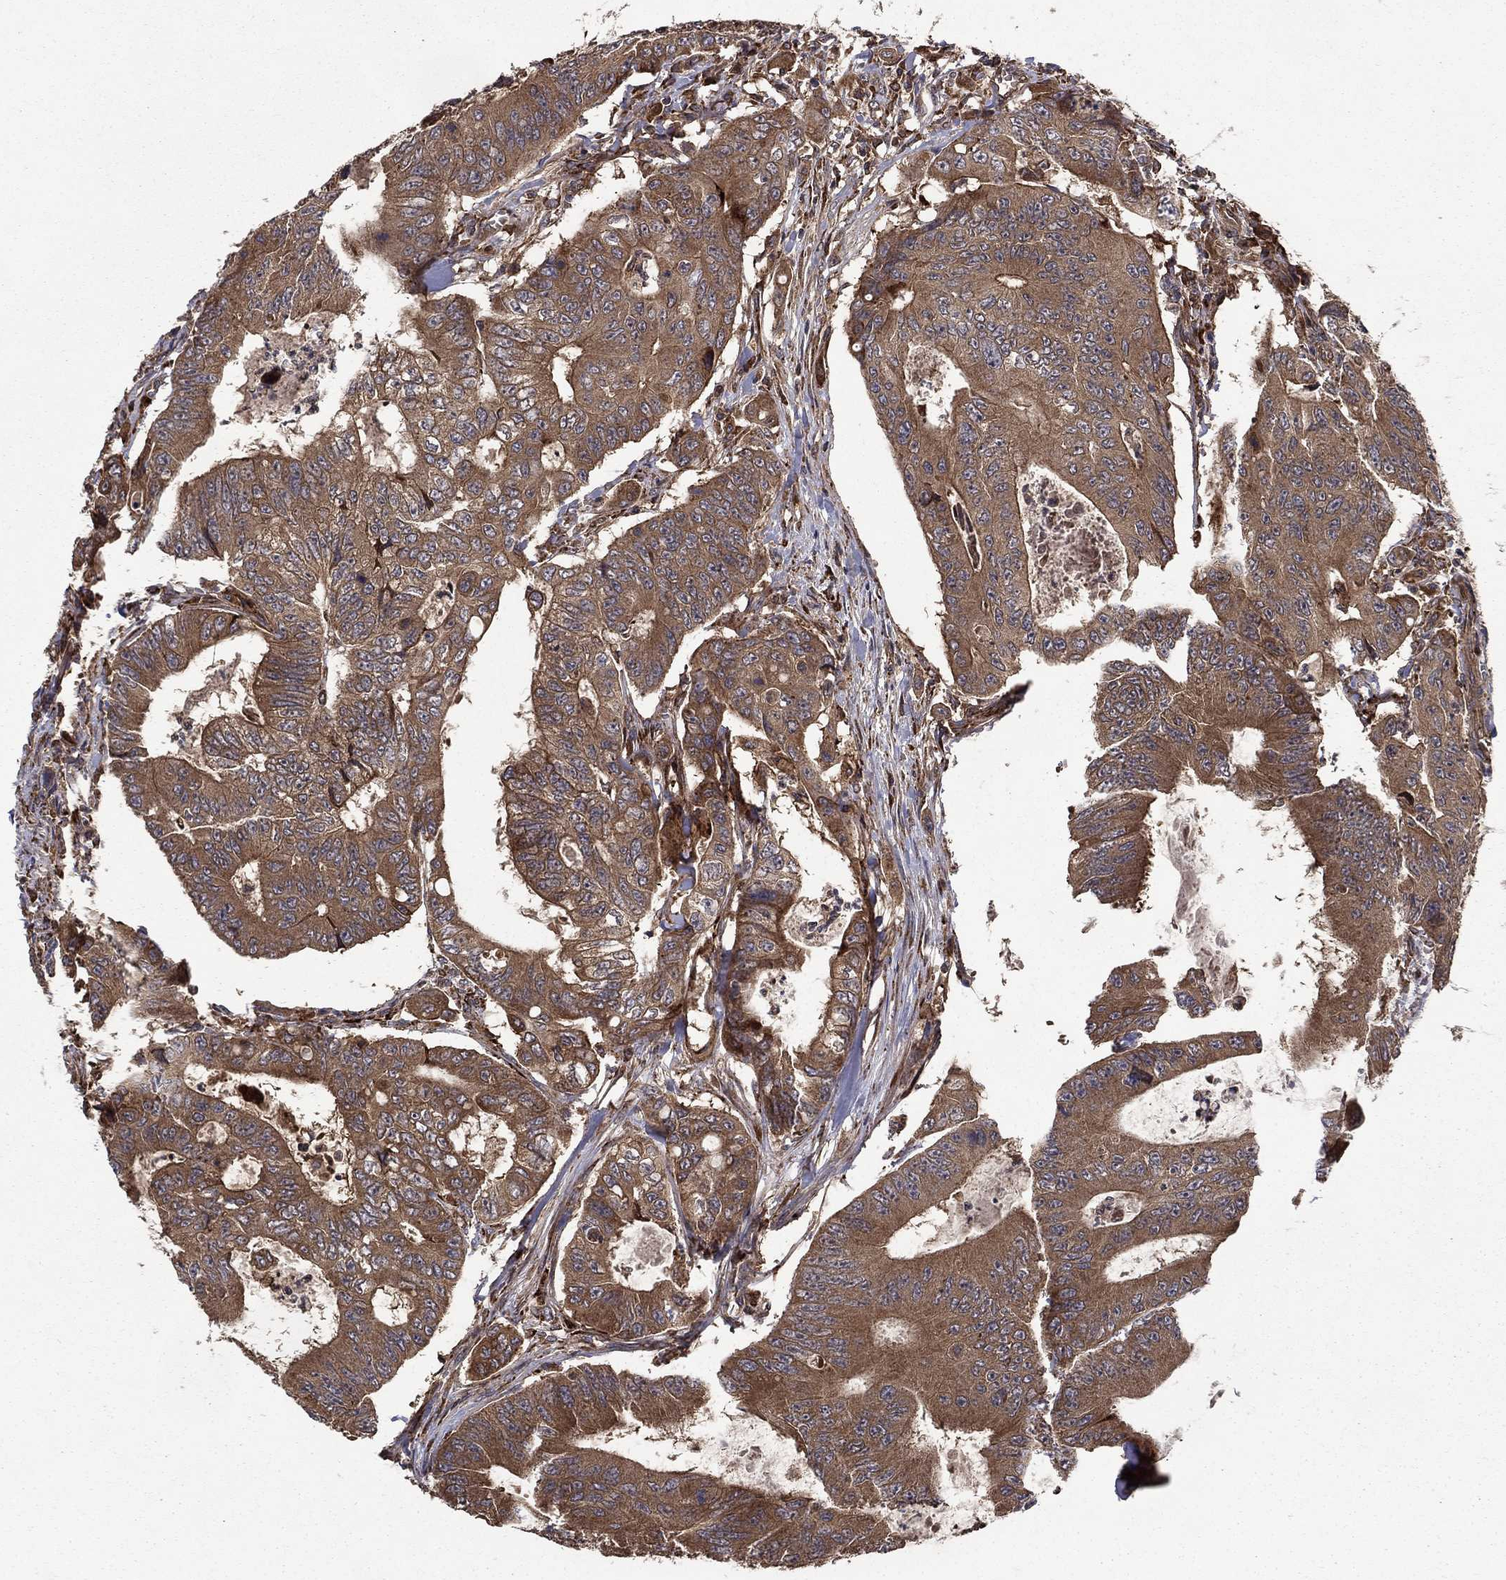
{"staining": {"intensity": "strong", "quantity": ">75%", "location": "cytoplasmic/membranous"}, "tissue": "colorectal cancer", "cell_type": "Tumor cells", "image_type": "cancer", "snomed": [{"axis": "morphology", "description": "Adenocarcinoma, NOS"}, {"axis": "topography", "description": "Colon"}], "caption": "Adenocarcinoma (colorectal) stained with immunohistochemistry (IHC) reveals strong cytoplasmic/membranous positivity in approximately >75% of tumor cells. (DAB = brown stain, brightfield microscopy at high magnification).", "gene": "BABAM2", "patient": {"sex": "female", "age": 48}}